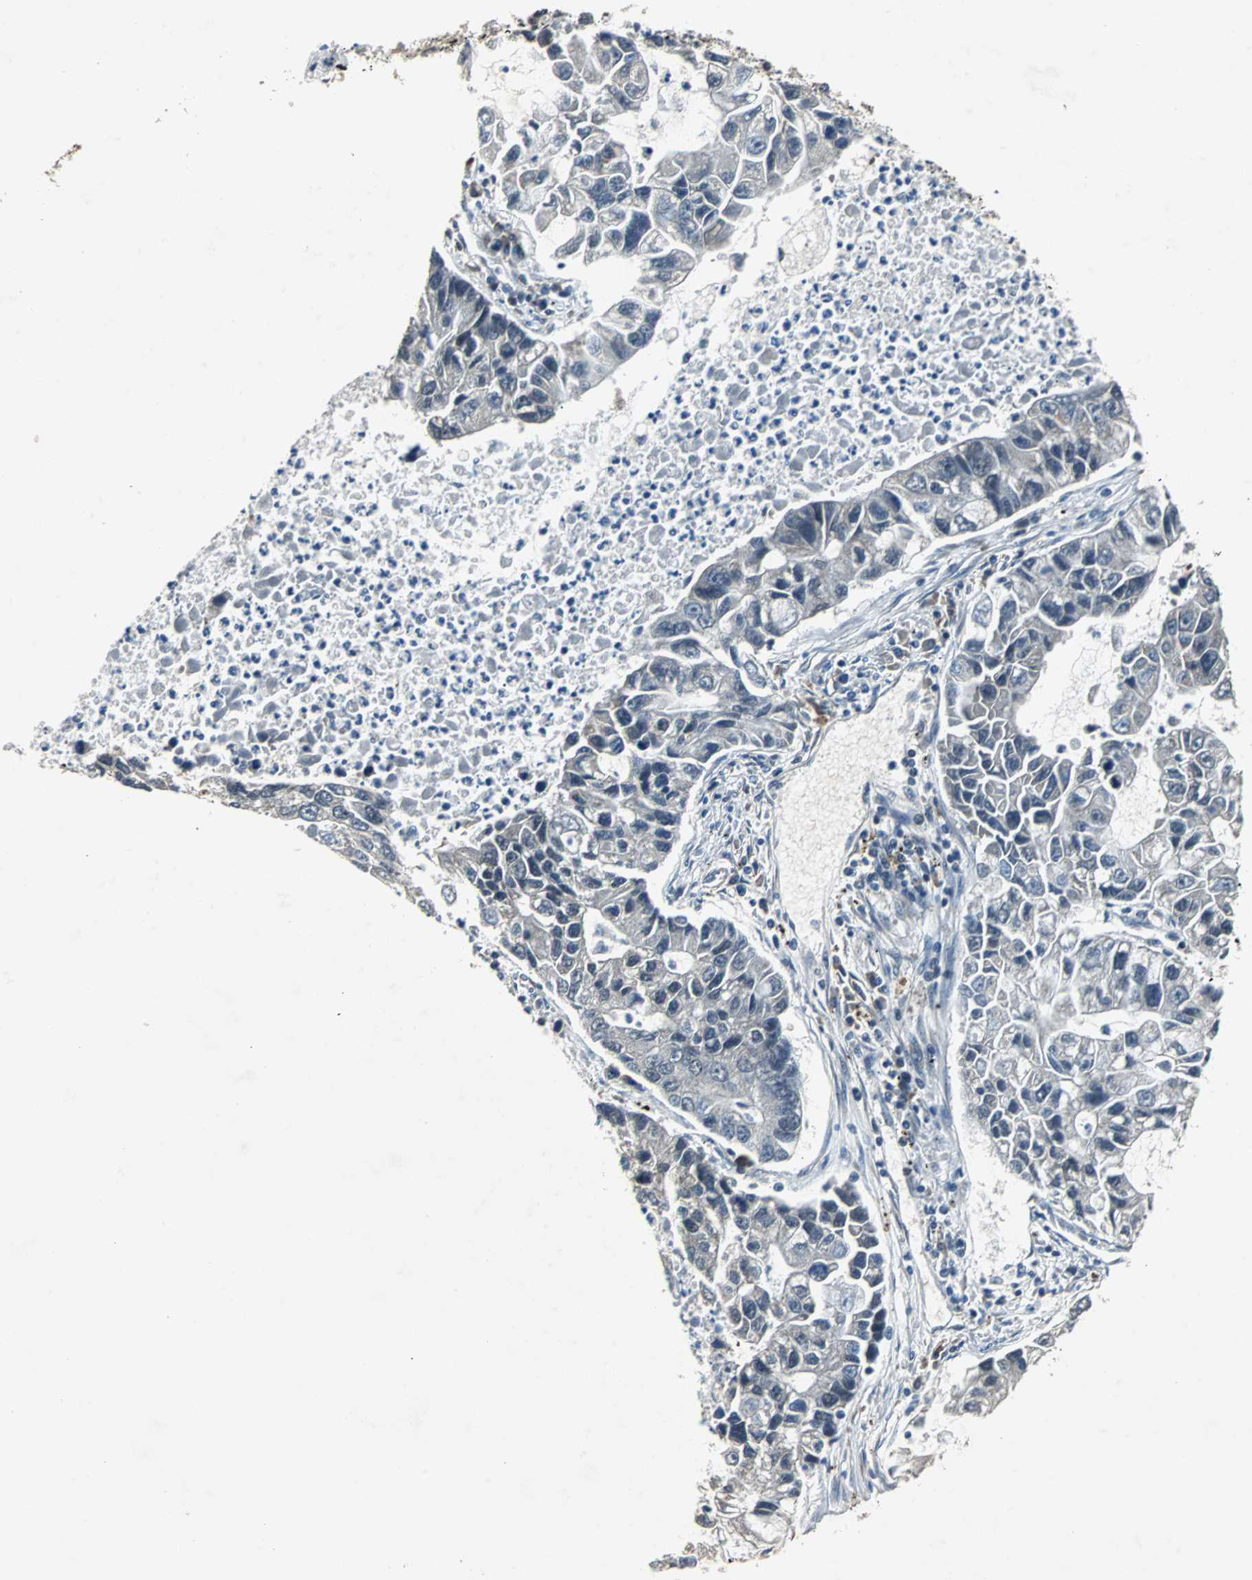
{"staining": {"intensity": "negative", "quantity": "none", "location": "none"}, "tissue": "lung cancer", "cell_type": "Tumor cells", "image_type": "cancer", "snomed": [{"axis": "morphology", "description": "Adenocarcinoma, NOS"}, {"axis": "topography", "description": "Lung"}], "caption": "IHC histopathology image of neoplastic tissue: lung cancer (adenocarcinoma) stained with DAB (3,3'-diaminobenzidine) shows no significant protein staining in tumor cells.", "gene": "USP28", "patient": {"sex": "female", "age": 51}}